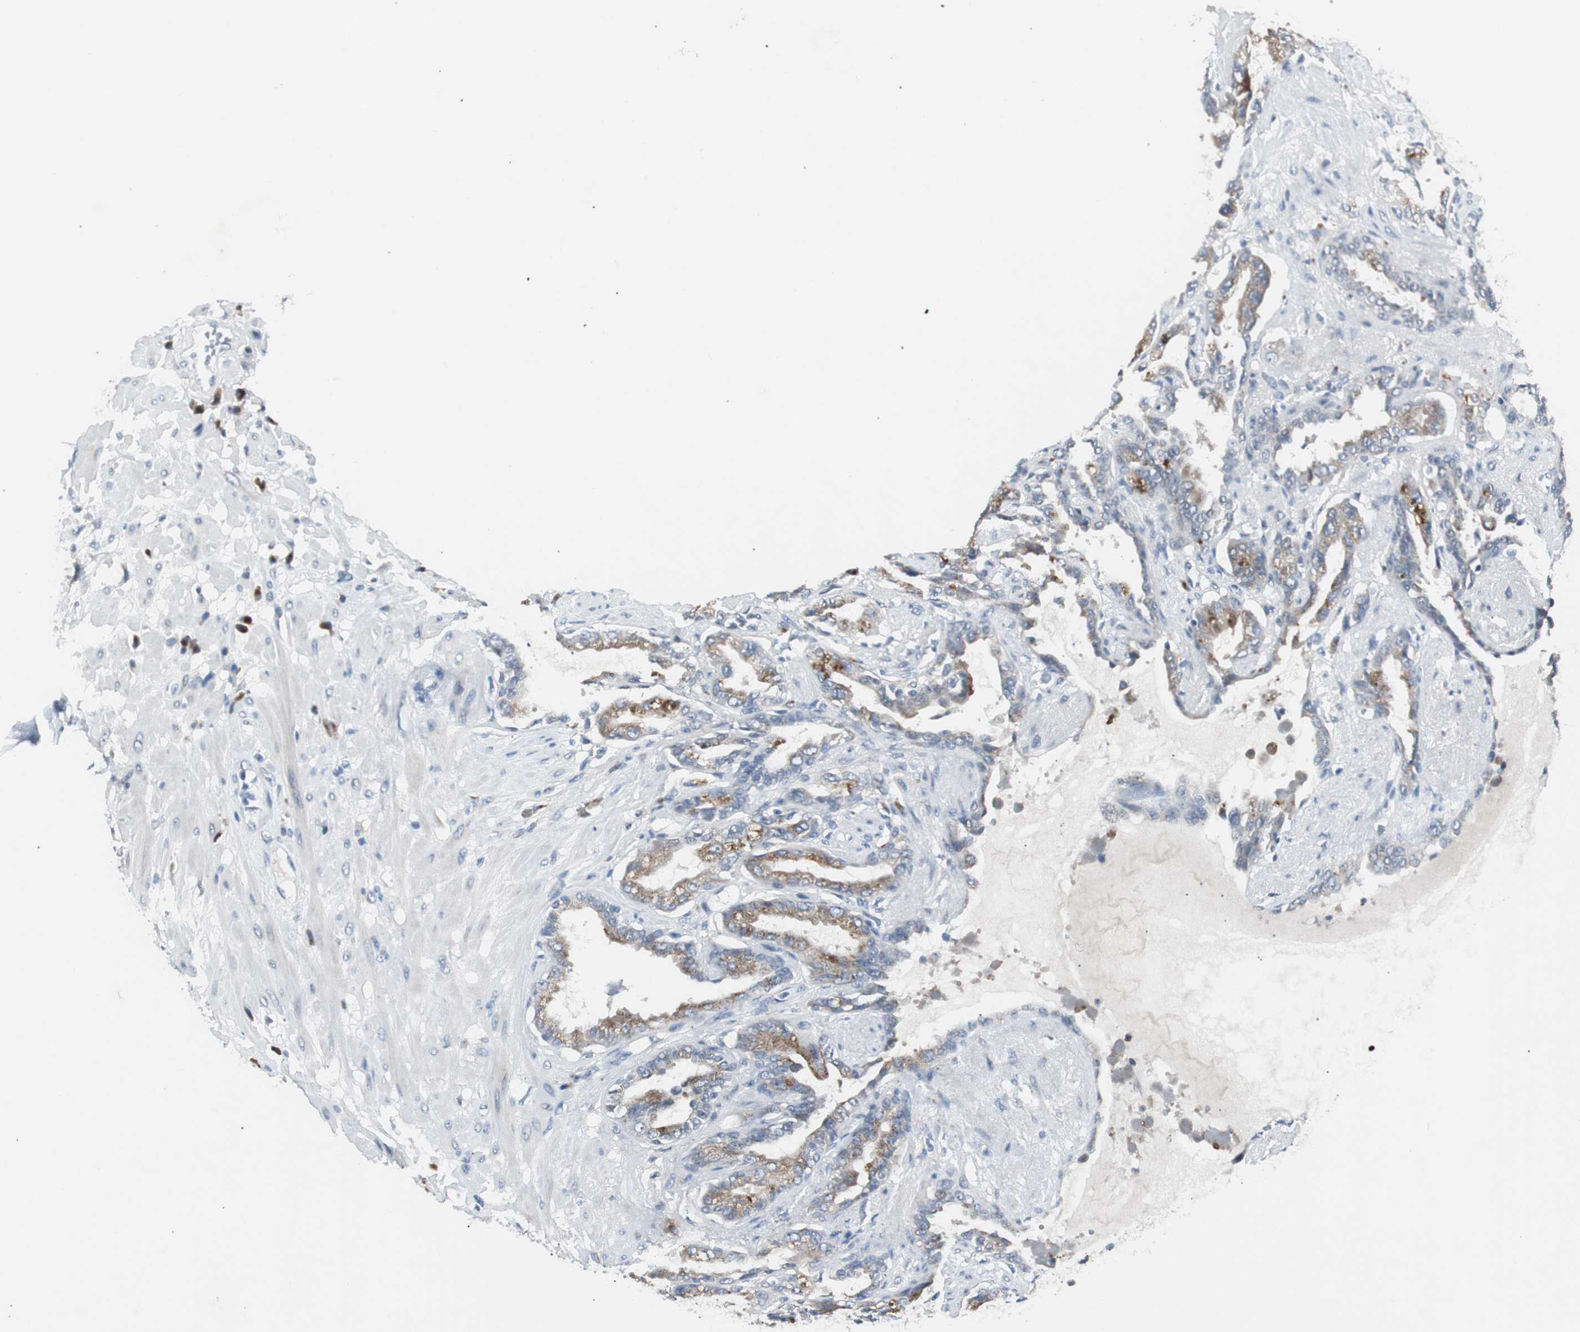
{"staining": {"intensity": "moderate", "quantity": ">75%", "location": "cytoplasmic/membranous"}, "tissue": "seminal vesicle", "cell_type": "Glandular cells", "image_type": "normal", "snomed": [{"axis": "morphology", "description": "Normal tissue, NOS"}, {"axis": "topography", "description": "Seminal veicle"}], "caption": "Immunohistochemical staining of benign seminal vesicle reveals medium levels of moderate cytoplasmic/membranous expression in approximately >75% of glandular cells. Using DAB (3,3'-diaminobenzidine) (brown) and hematoxylin (blue) stains, captured at high magnification using brightfield microscopy.", "gene": "SOX30", "patient": {"sex": "male", "age": 61}}